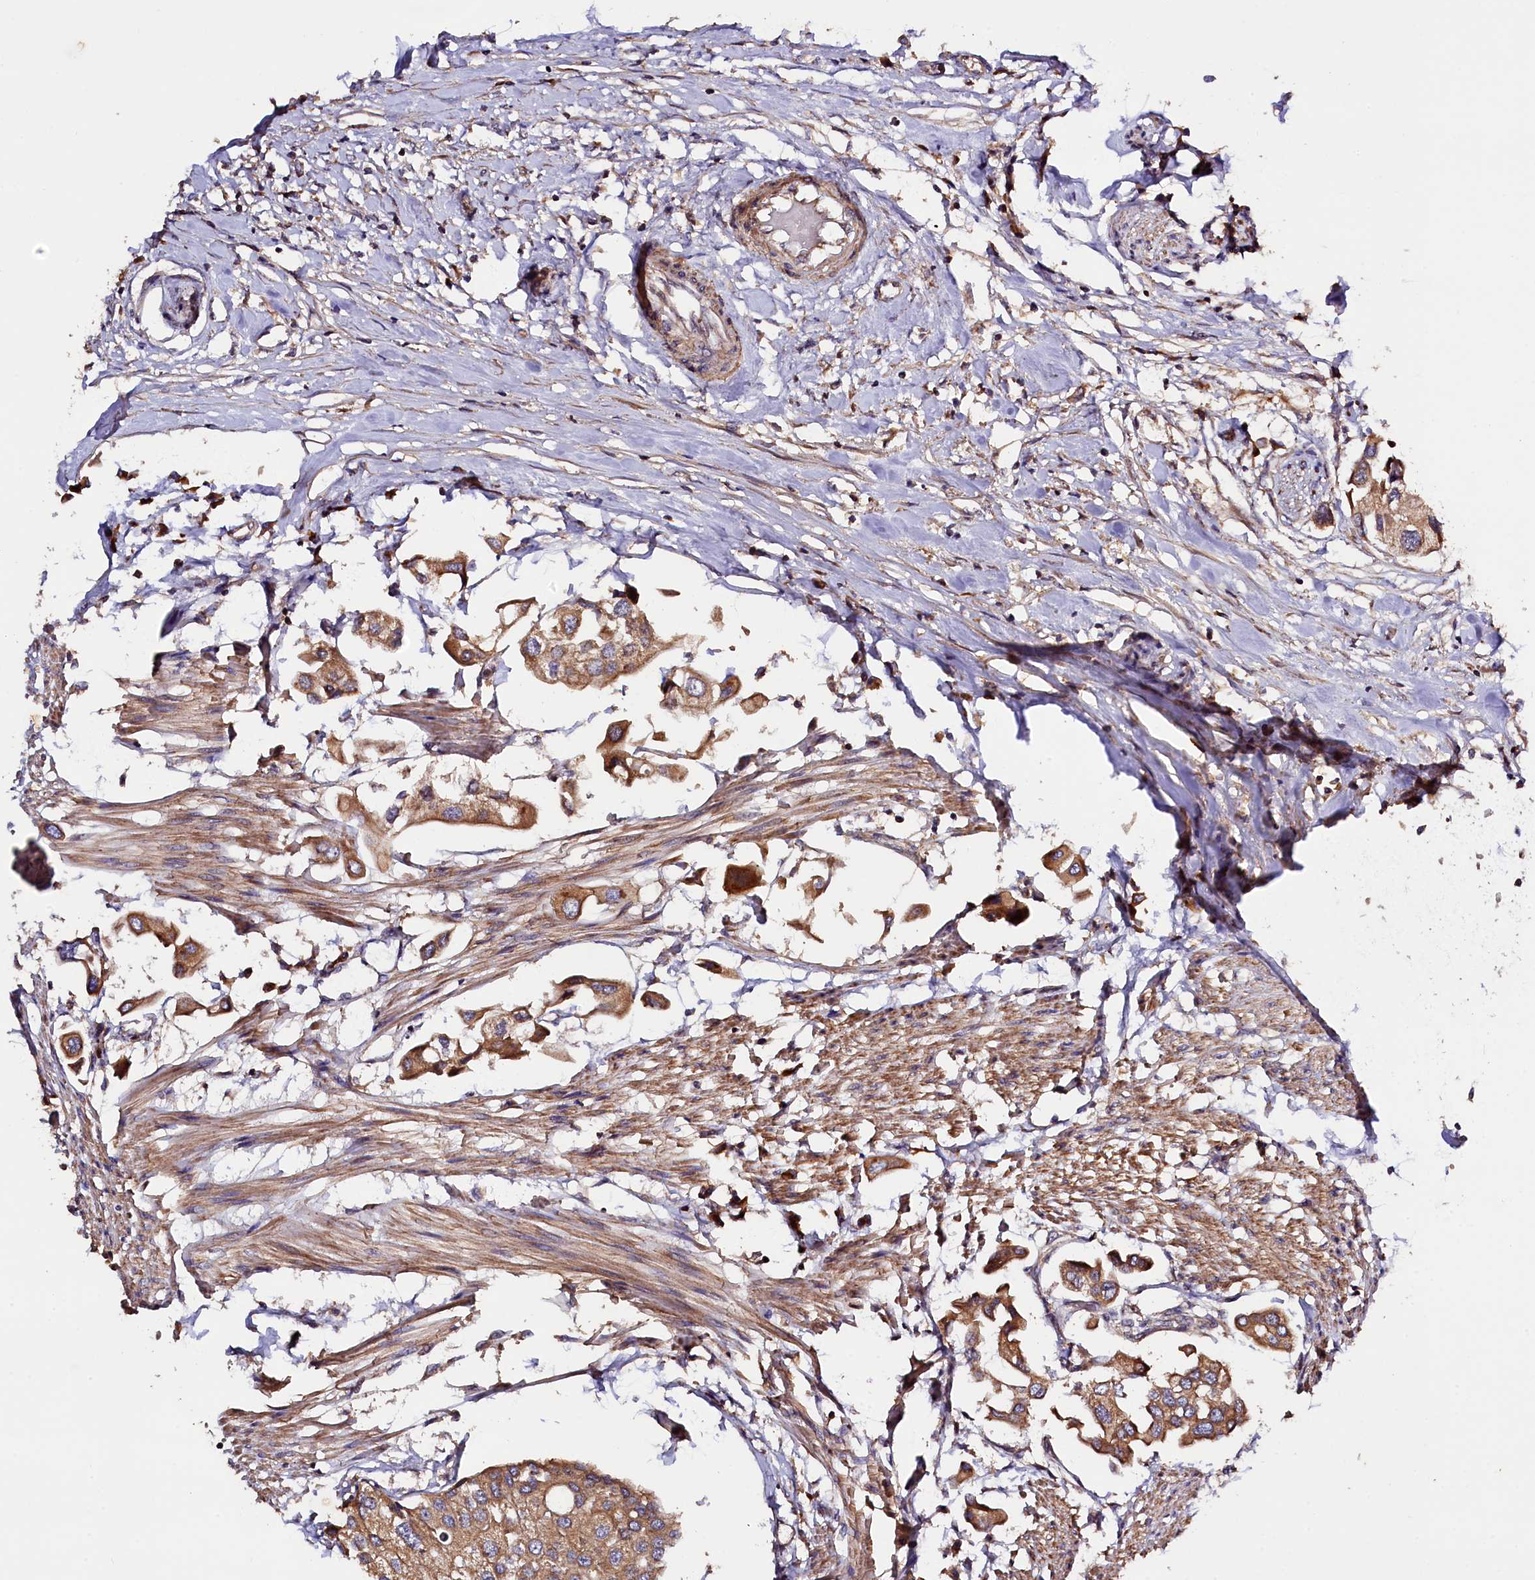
{"staining": {"intensity": "moderate", "quantity": ">75%", "location": "cytoplasmic/membranous"}, "tissue": "urothelial cancer", "cell_type": "Tumor cells", "image_type": "cancer", "snomed": [{"axis": "morphology", "description": "Urothelial carcinoma, High grade"}, {"axis": "topography", "description": "Urinary bladder"}], "caption": "The image displays staining of high-grade urothelial carcinoma, revealing moderate cytoplasmic/membranous protein staining (brown color) within tumor cells. (DAB IHC with brightfield microscopy, high magnification).", "gene": "KLC2", "patient": {"sex": "male", "age": 64}}